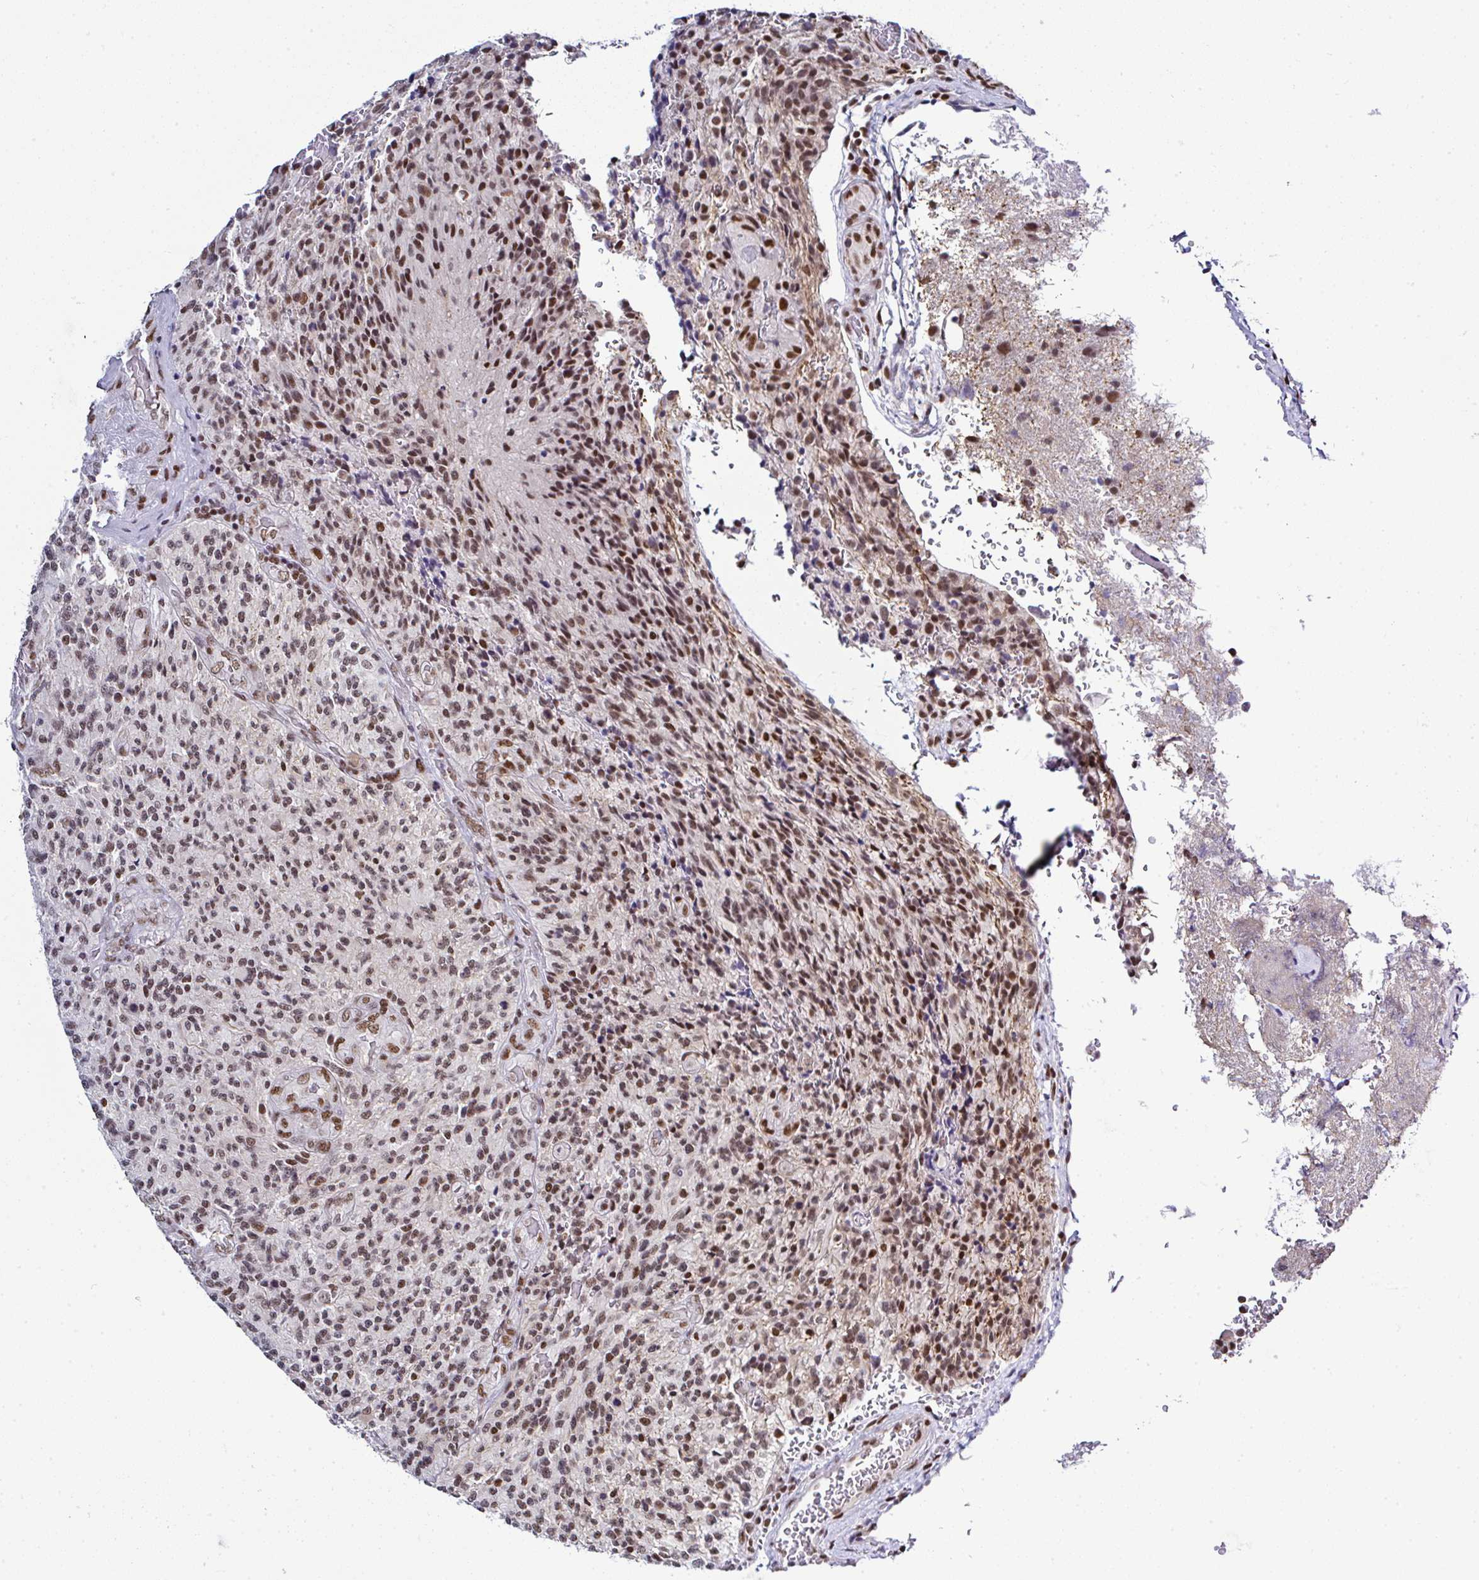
{"staining": {"intensity": "moderate", "quantity": ">75%", "location": "nuclear"}, "tissue": "glioma", "cell_type": "Tumor cells", "image_type": "cancer", "snomed": [{"axis": "morphology", "description": "Normal tissue, NOS"}, {"axis": "morphology", "description": "Glioma, malignant, High grade"}, {"axis": "topography", "description": "Cerebral cortex"}], "caption": "Immunohistochemistry (IHC) micrograph of glioma stained for a protein (brown), which shows medium levels of moderate nuclear expression in approximately >75% of tumor cells.", "gene": "DR1", "patient": {"sex": "male", "age": 56}}